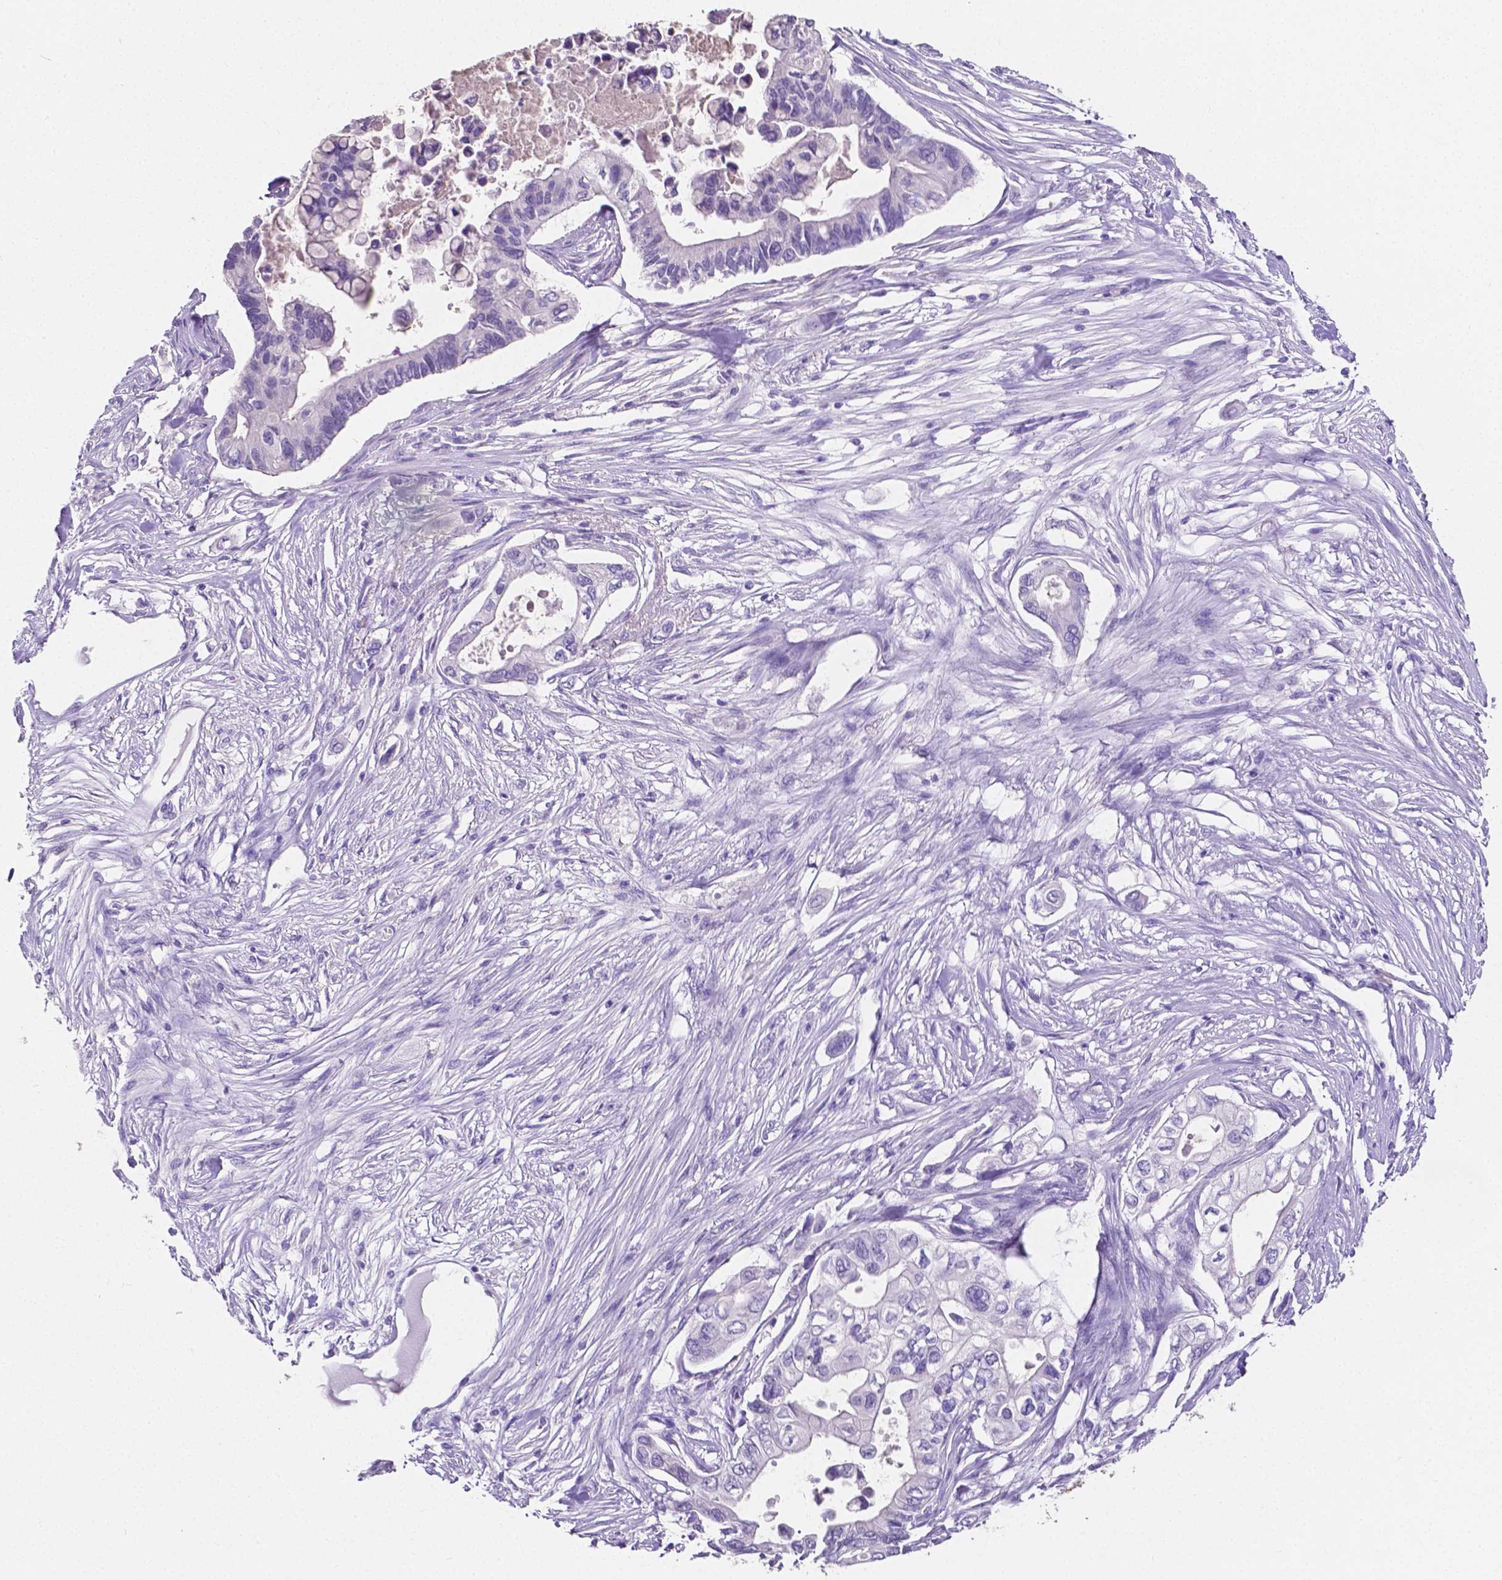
{"staining": {"intensity": "negative", "quantity": "none", "location": "none"}, "tissue": "pancreatic cancer", "cell_type": "Tumor cells", "image_type": "cancer", "snomed": [{"axis": "morphology", "description": "Adenocarcinoma, NOS"}, {"axis": "topography", "description": "Pancreas"}], "caption": "Tumor cells are negative for protein expression in human pancreatic adenocarcinoma.", "gene": "SLC22A2", "patient": {"sex": "female", "age": 63}}